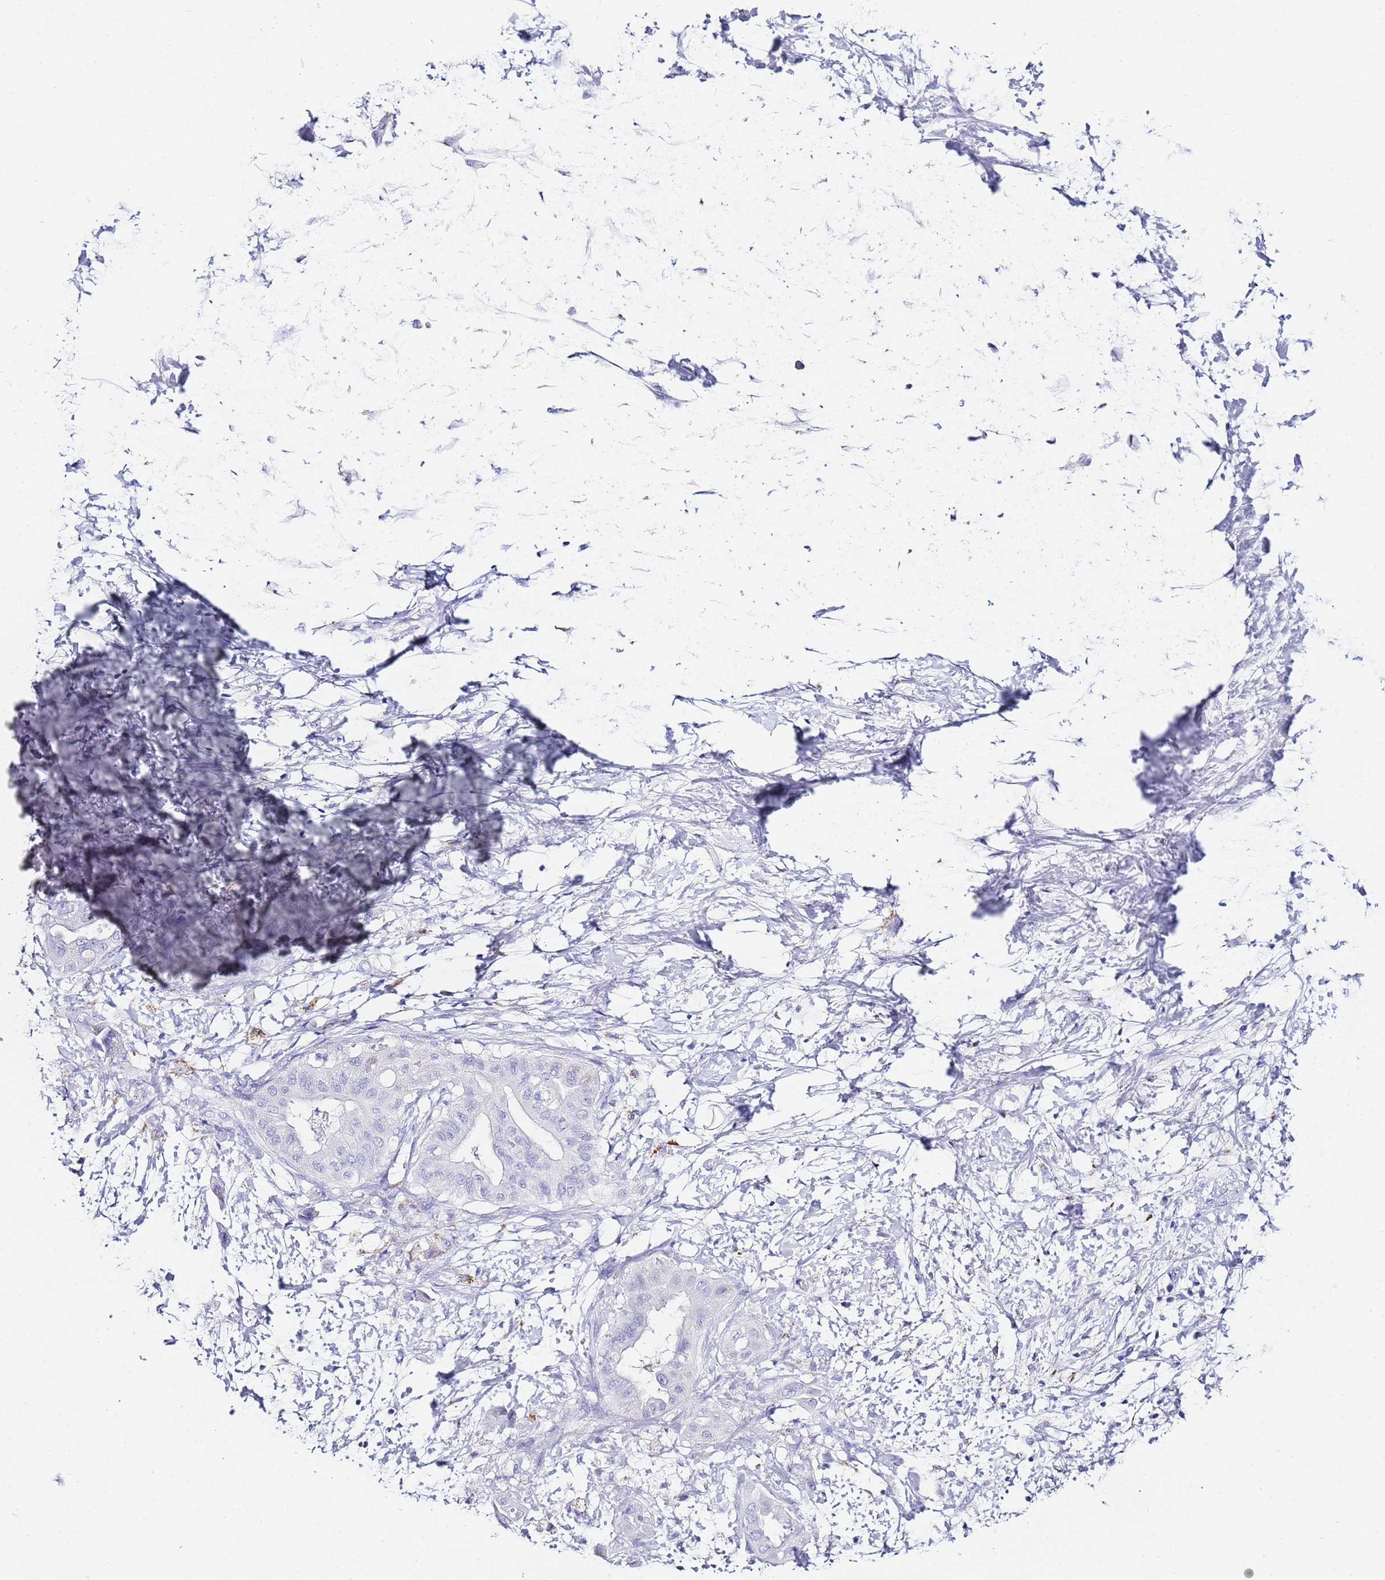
{"staining": {"intensity": "negative", "quantity": "none", "location": "none"}, "tissue": "pancreatic cancer", "cell_type": "Tumor cells", "image_type": "cancer", "snomed": [{"axis": "morphology", "description": "Adenocarcinoma, NOS"}, {"axis": "topography", "description": "Pancreas"}], "caption": "Immunohistochemistry histopathology image of pancreatic cancer (adenocarcinoma) stained for a protein (brown), which displays no staining in tumor cells.", "gene": "PTBP2", "patient": {"sex": "male", "age": 68}}